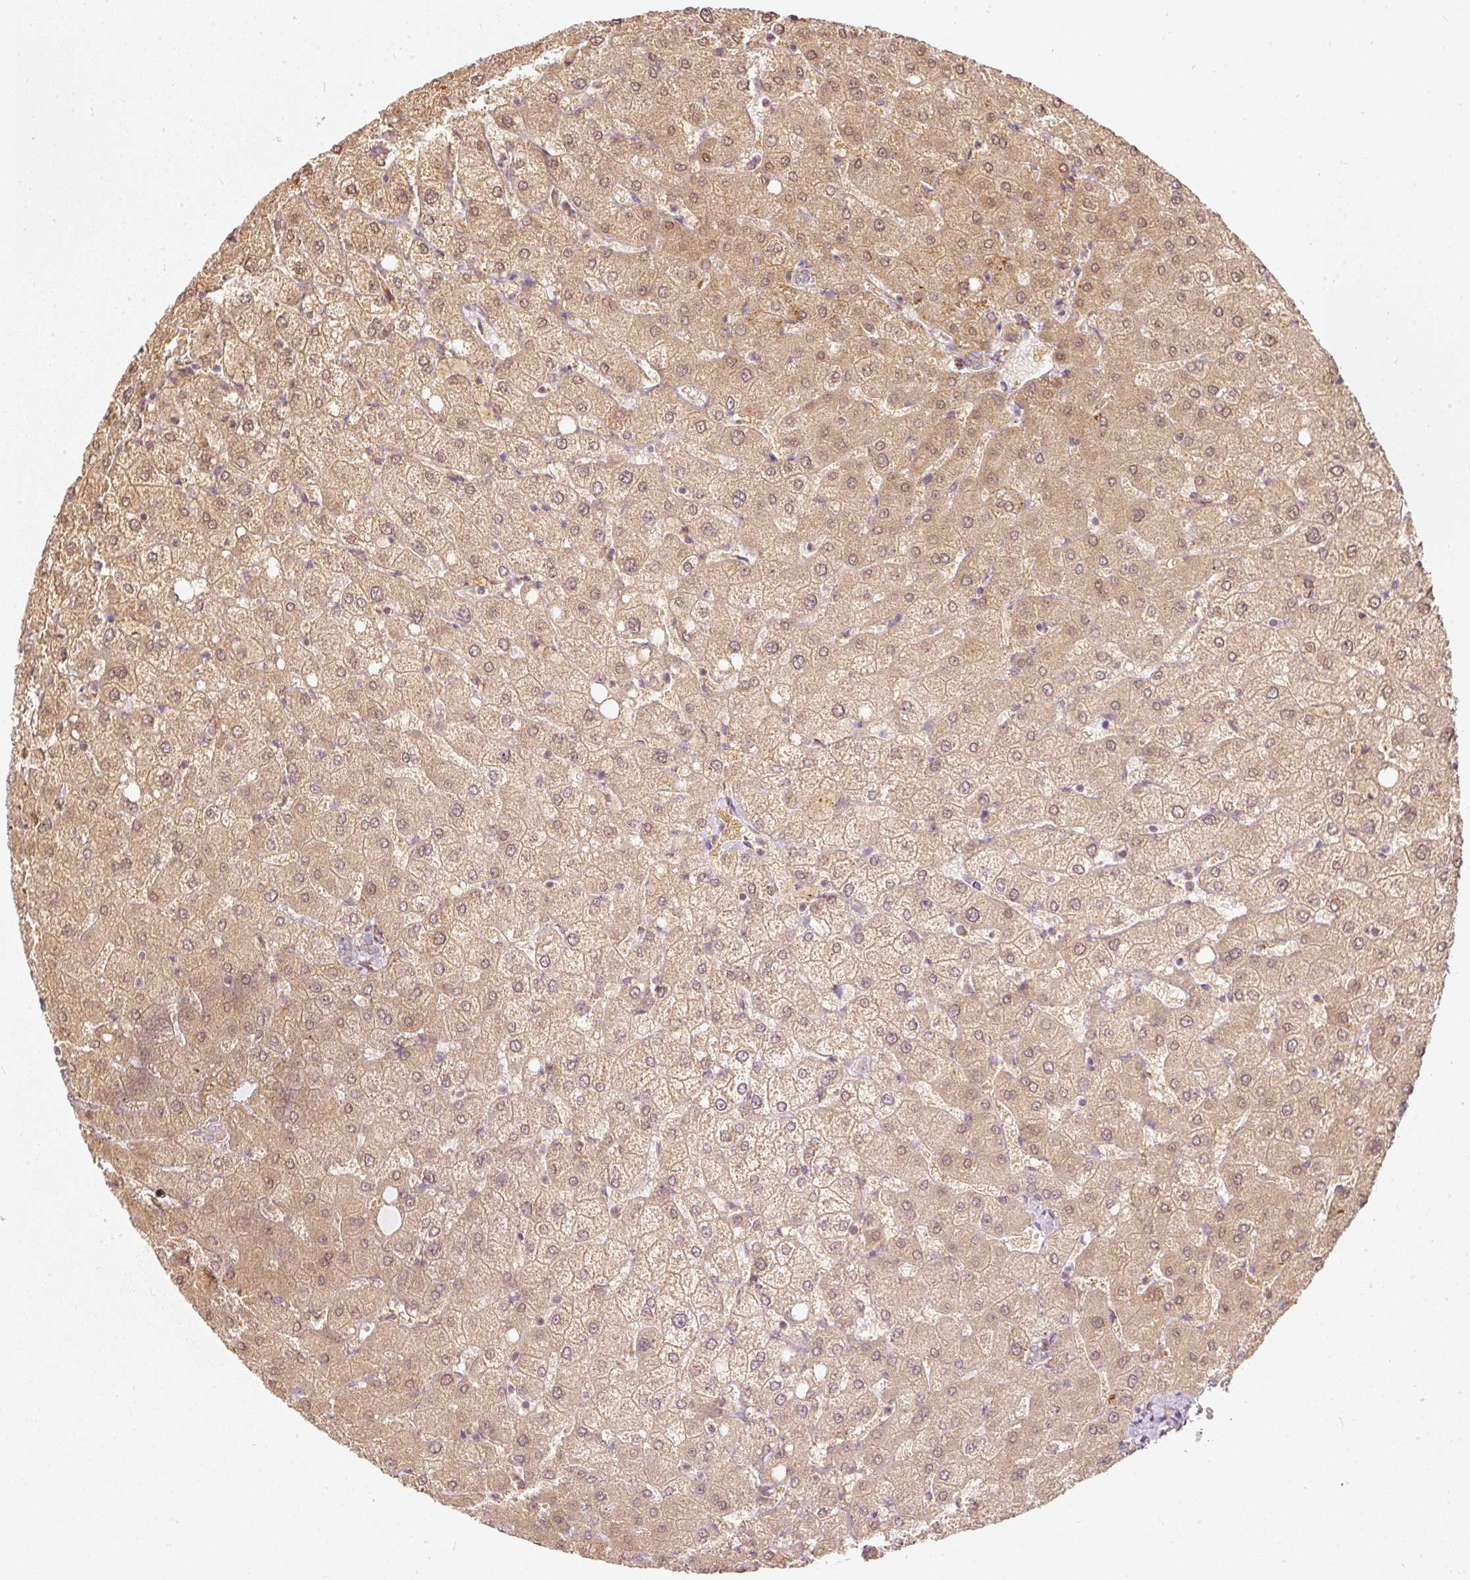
{"staining": {"intensity": "negative", "quantity": "none", "location": "none"}, "tissue": "liver", "cell_type": "Cholangiocytes", "image_type": "normal", "snomed": [{"axis": "morphology", "description": "Normal tissue, NOS"}, {"axis": "topography", "description": "Liver"}], "caption": "Human liver stained for a protein using immunohistochemistry reveals no staining in cholangiocytes.", "gene": "SNAPC5", "patient": {"sex": "female", "age": 54}}